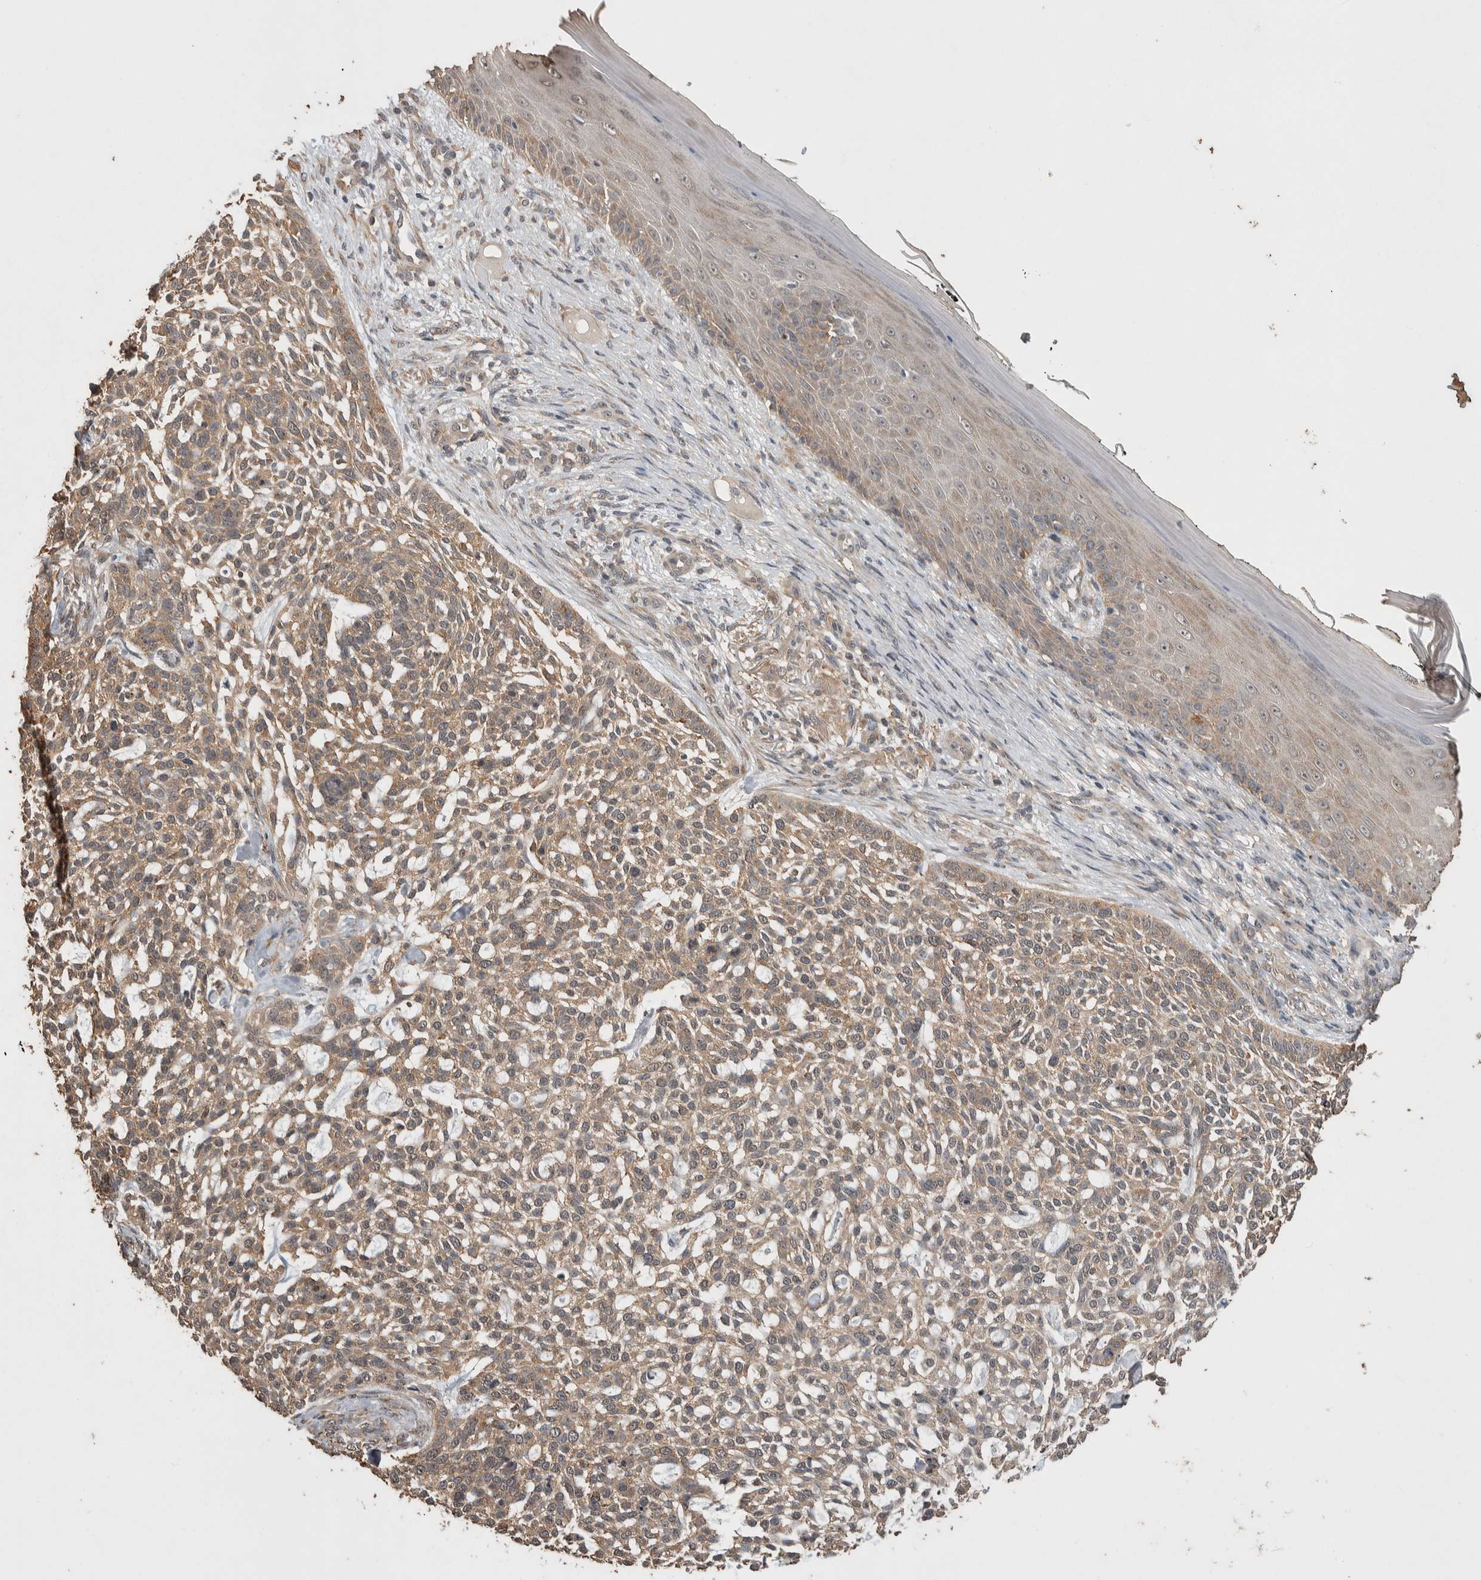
{"staining": {"intensity": "weak", "quantity": ">75%", "location": "cytoplasmic/membranous"}, "tissue": "skin cancer", "cell_type": "Tumor cells", "image_type": "cancer", "snomed": [{"axis": "morphology", "description": "Basal cell carcinoma"}, {"axis": "topography", "description": "Skin"}], "caption": "About >75% of tumor cells in skin cancer show weak cytoplasmic/membranous protein expression as visualized by brown immunohistochemical staining.", "gene": "DVL2", "patient": {"sex": "female", "age": 64}}